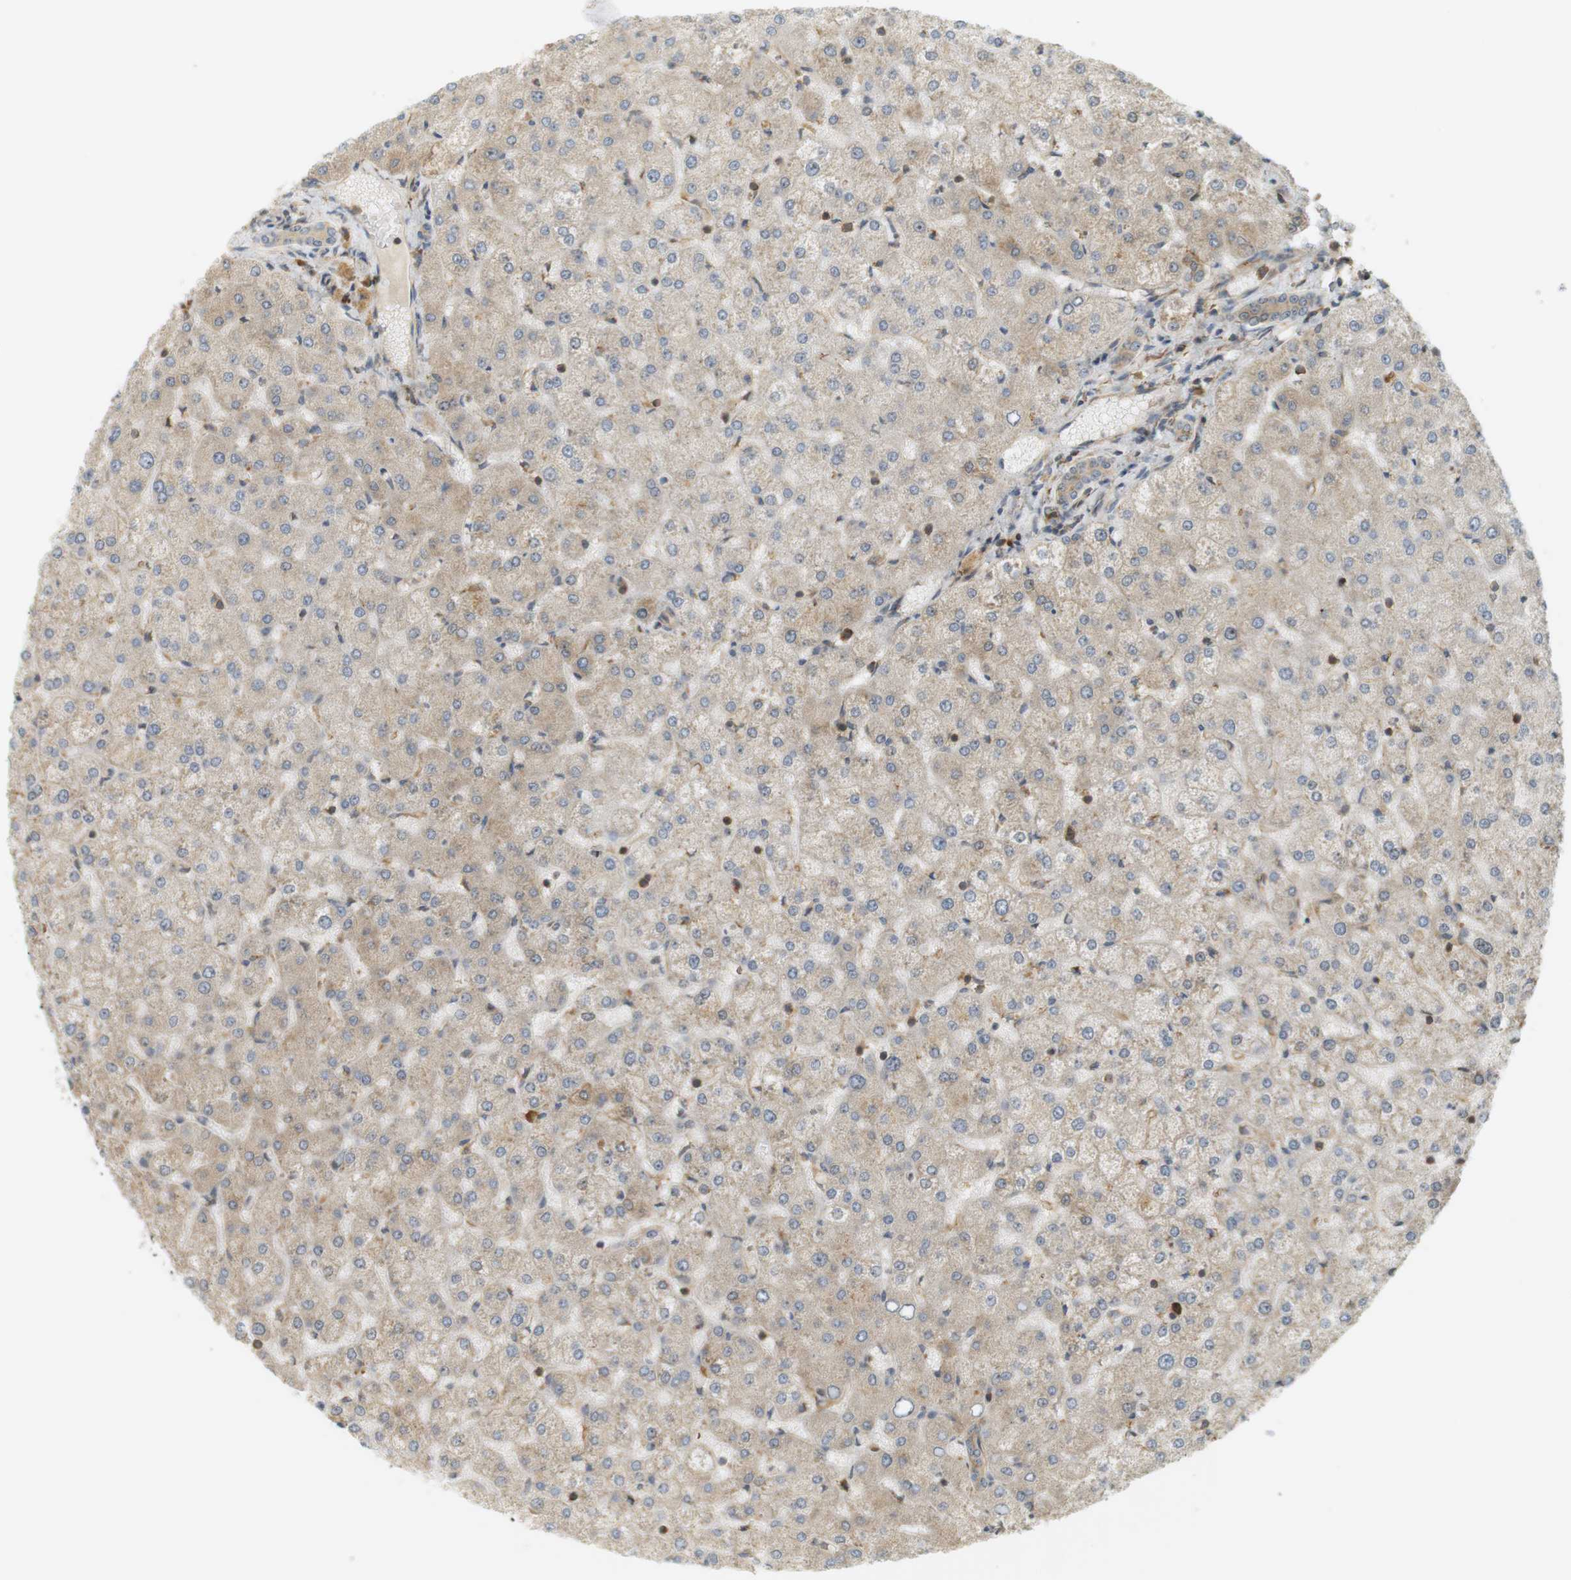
{"staining": {"intensity": "weak", "quantity": ">75%", "location": "cytoplasmic/membranous"}, "tissue": "liver", "cell_type": "Cholangiocytes", "image_type": "normal", "snomed": [{"axis": "morphology", "description": "Normal tissue, NOS"}, {"axis": "topography", "description": "Liver"}], "caption": "This is an image of IHC staining of normal liver, which shows weak staining in the cytoplasmic/membranous of cholangiocytes.", "gene": "PA2G4", "patient": {"sex": "female", "age": 32}}